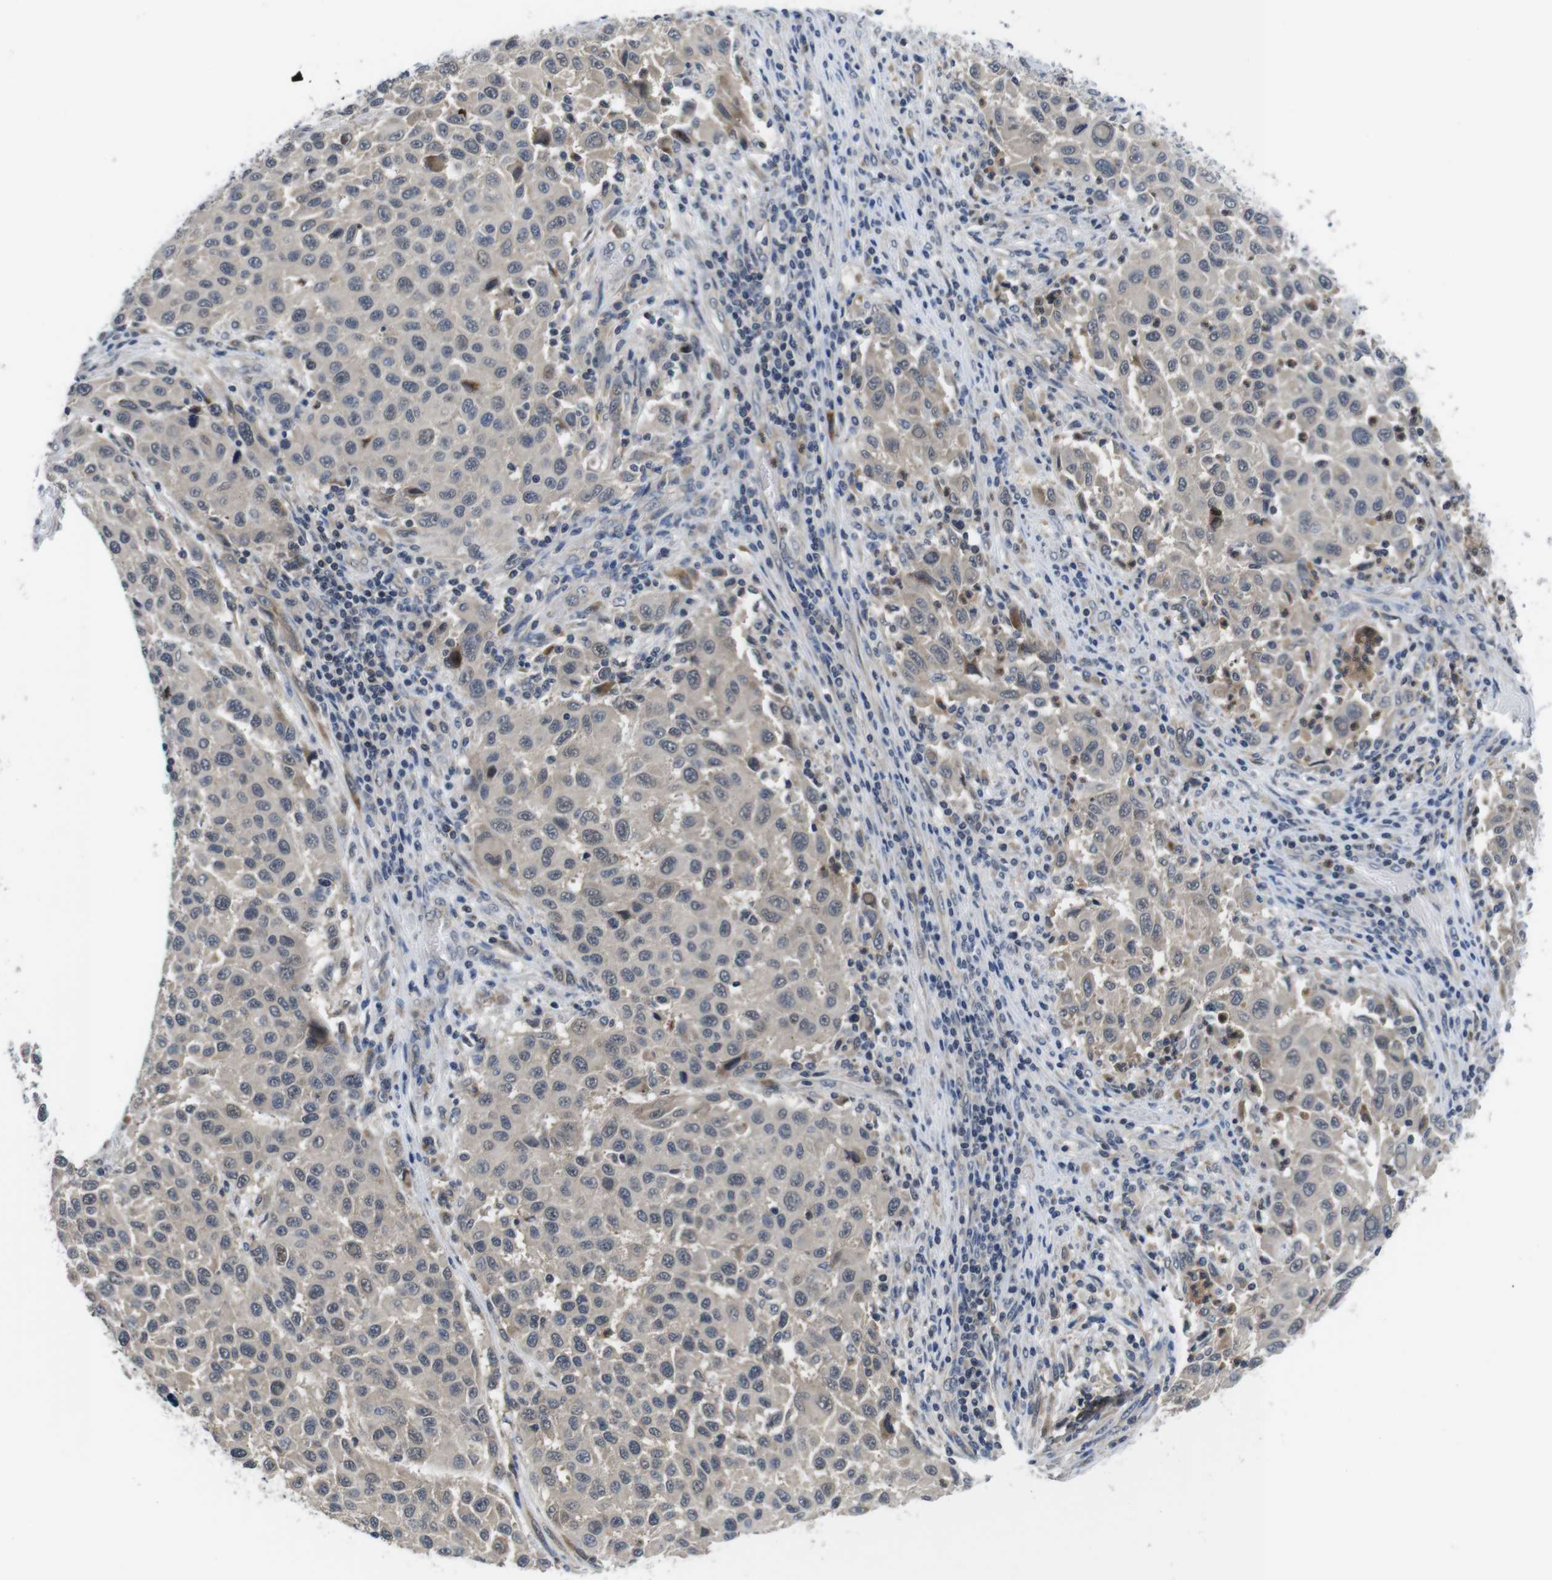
{"staining": {"intensity": "weak", "quantity": "<25%", "location": "cytoplasmic/membranous"}, "tissue": "melanoma", "cell_type": "Tumor cells", "image_type": "cancer", "snomed": [{"axis": "morphology", "description": "Malignant melanoma, Metastatic site"}, {"axis": "topography", "description": "Lymph node"}], "caption": "Immunohistochemistry photomicrograph of human melanoma stained for a protein (brown), which shows no staining in tumor cells. (Stains: DAB IHC with hematoxylin counter stain, Microscopy: brightfield microscopy at high magnification).", "gene": "FADD", "patient": {"sex": "male", "age": 61}}